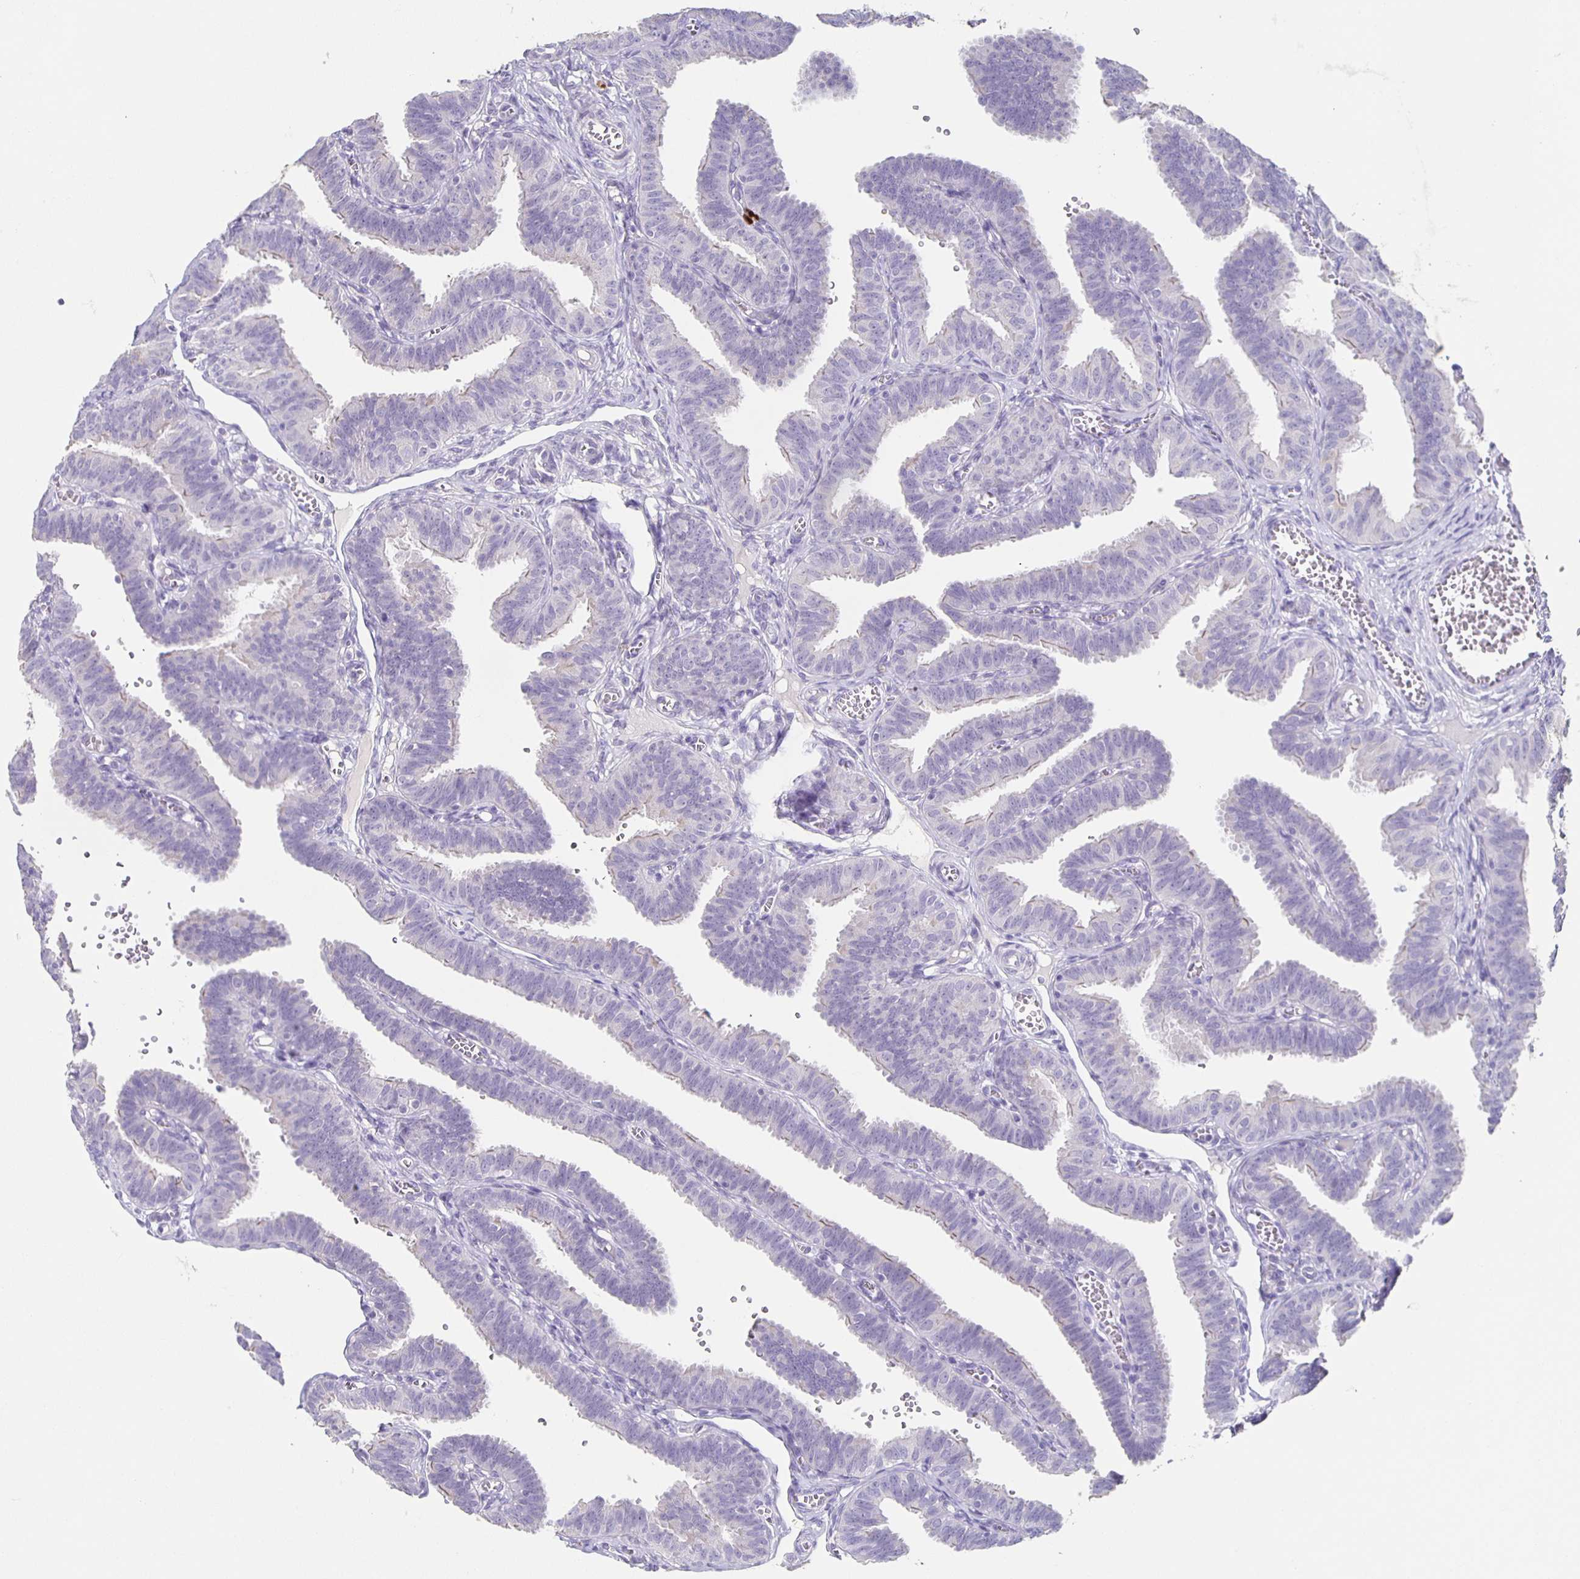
{"staining": {"intensity": "negative", "quantity": "none", "location": "none"}, "tissue": "fallopian tube", "cell_type": "Glandular cells", "image_type": "normal", "snomed": [{"axis": "morphology", "description": "Normal tissue, NOS"}, {"axis": "topography", "description": "Fallopian tube"}], "caption": "This is an IHC histopathology image of normal fallopian tube. There is no expression in glandular cells.", "gene": "CARNS1", "patient": {"sex": "female", "age": 25}}